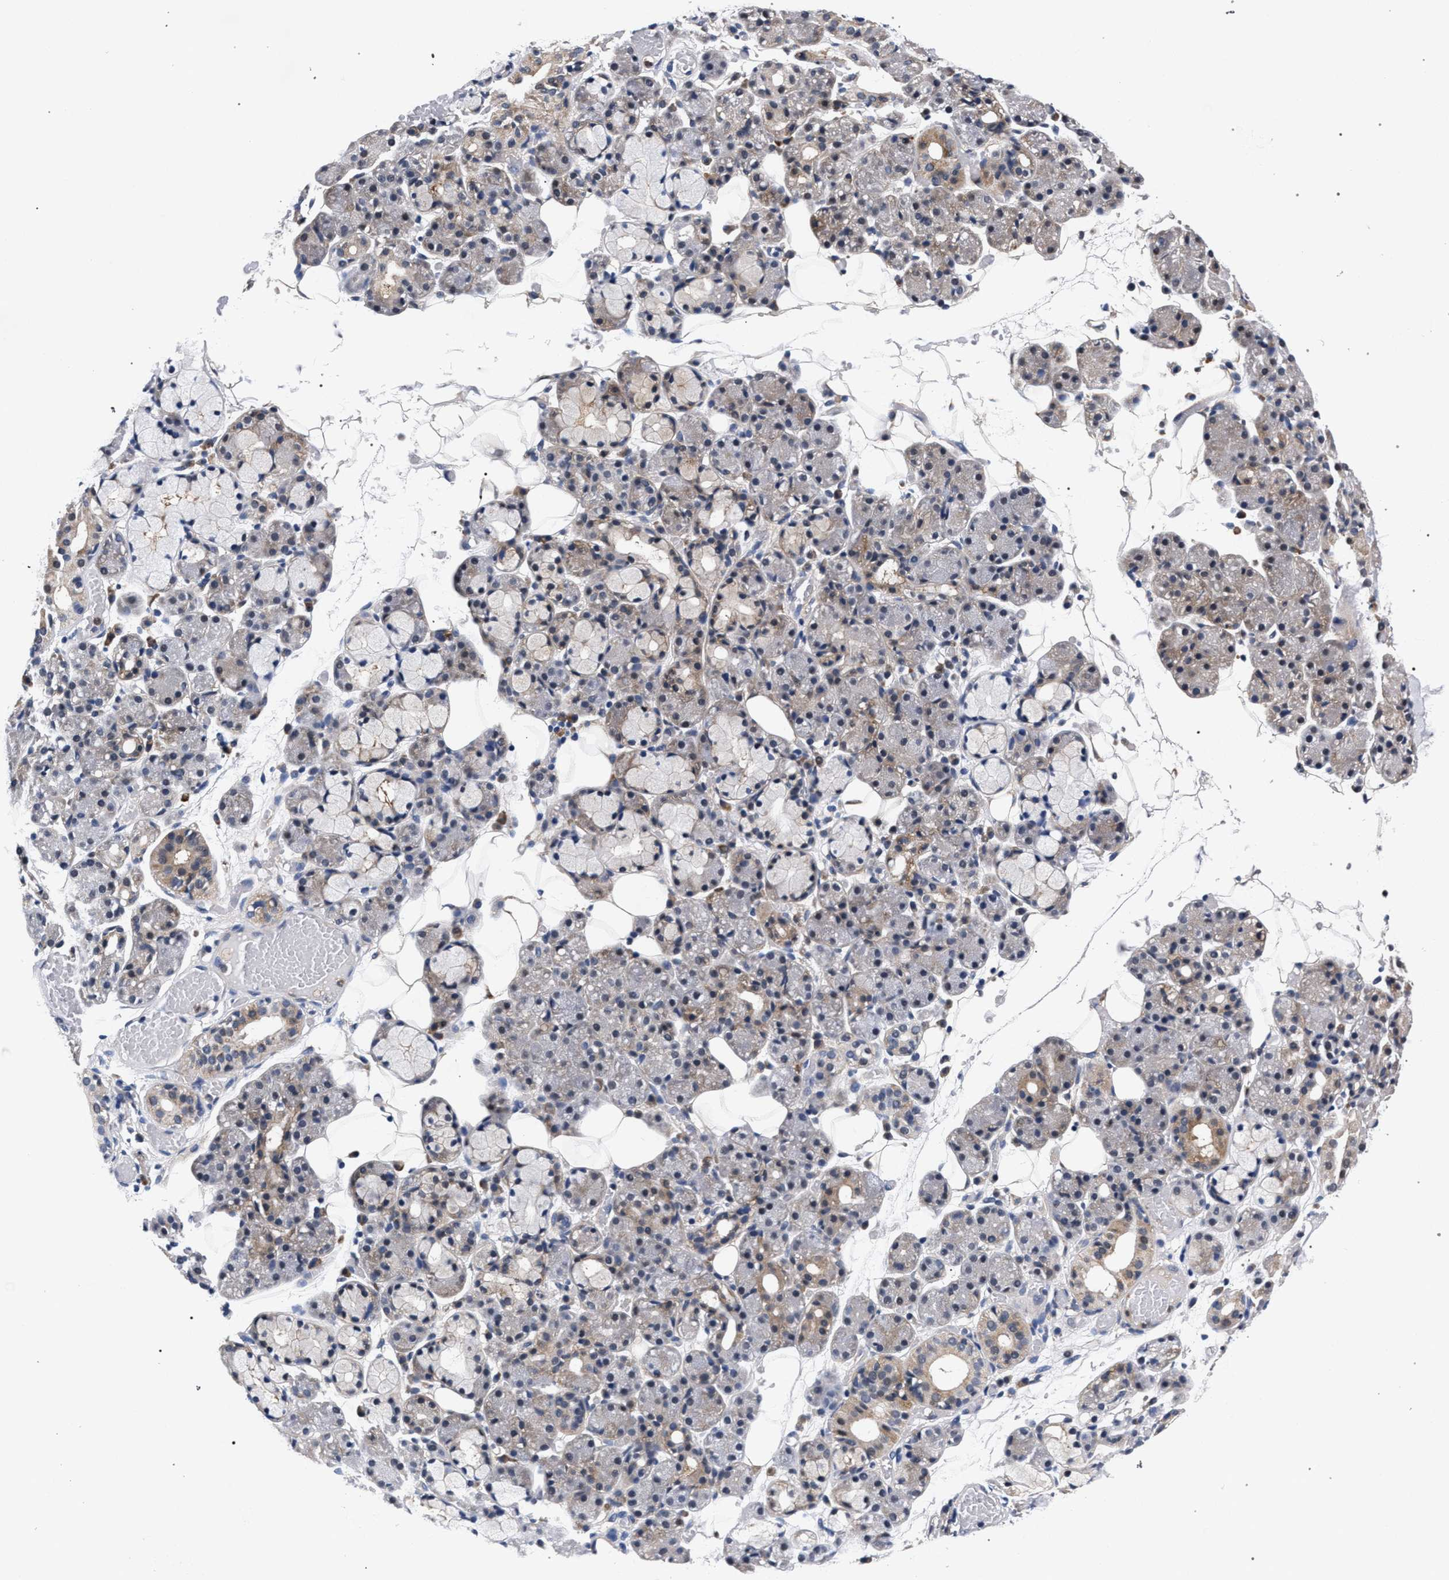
{"staining": {"intensity": "weak", "quantity": "<25%", "location": "cytoplasmic/membranous"}, "tissue": "salivary gland", "cell_type": "Glandular cells", "image_type": "normal", "snomed": [{"axis": "morphology", "description": "Normal tissue, NOS"}, {"axis": "topography", "description": "Salivary gland"}], "caption": "Salivary gland was stained to show a protein in brown. There is no significant positivity in glandular cells. (DAB immunohistochemistry with hematoxylin counter stain).", "gene": "ZNF462", "patient": {"sex": "male", "age": 63}}